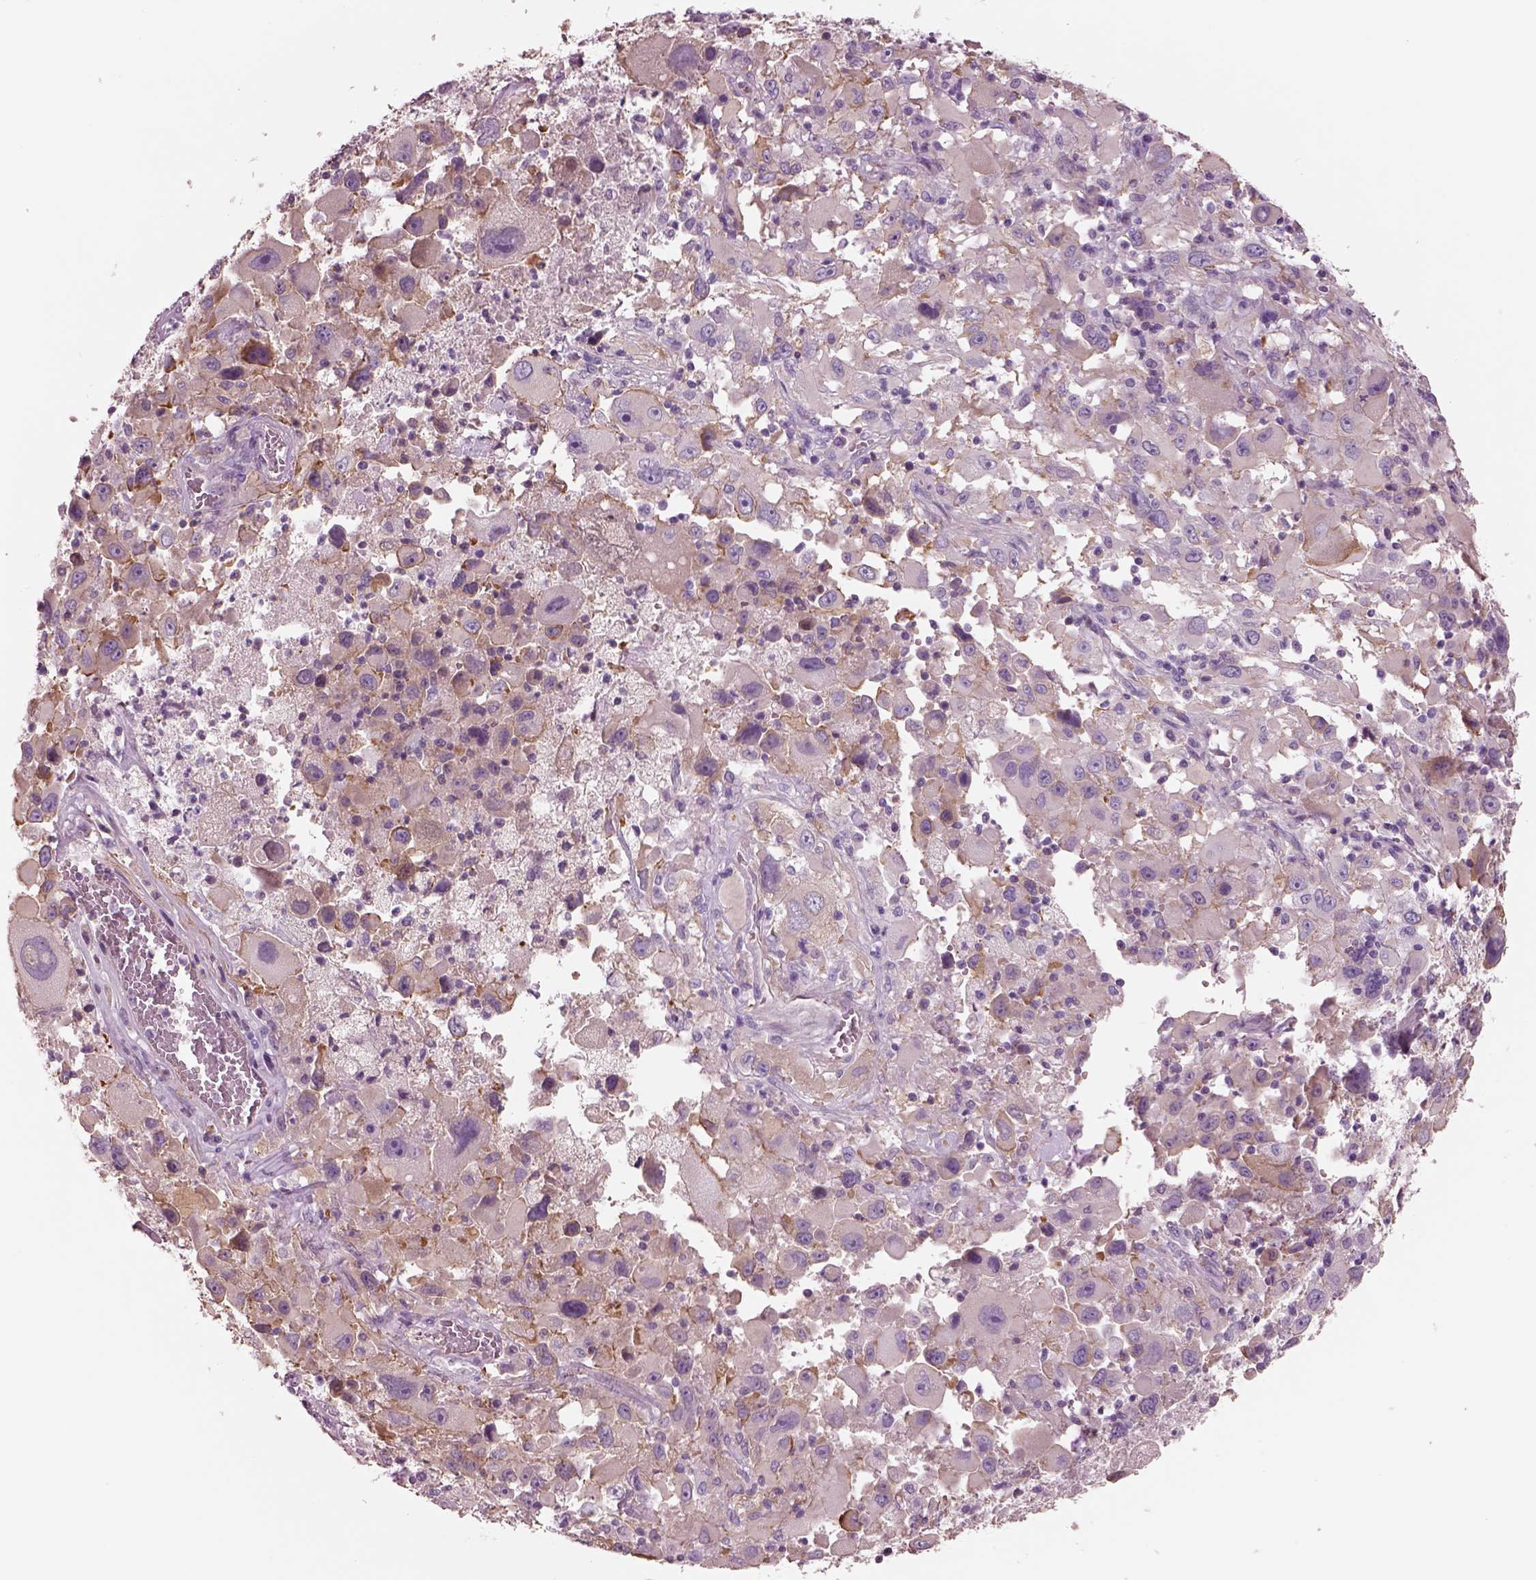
{"staining": {"intensity": "negative", "quantity": "none", "location": "none"}, "tissue": "melanoma", "cell_type": "Tumor cells", "image_type": "cancer", "snomed": [{"axis": "morphology", "description": "Malignant melanoma, Metastatic site"}, {"axis": "topography", "description": "Soft tissue"}], "caption": "Human malignant melanoma (metastatic site) stained for a protein using IHC exhibits no staining in tumor cells.", "gene": "IGLL1", "patient": {"sex": "male", "age": 50}}